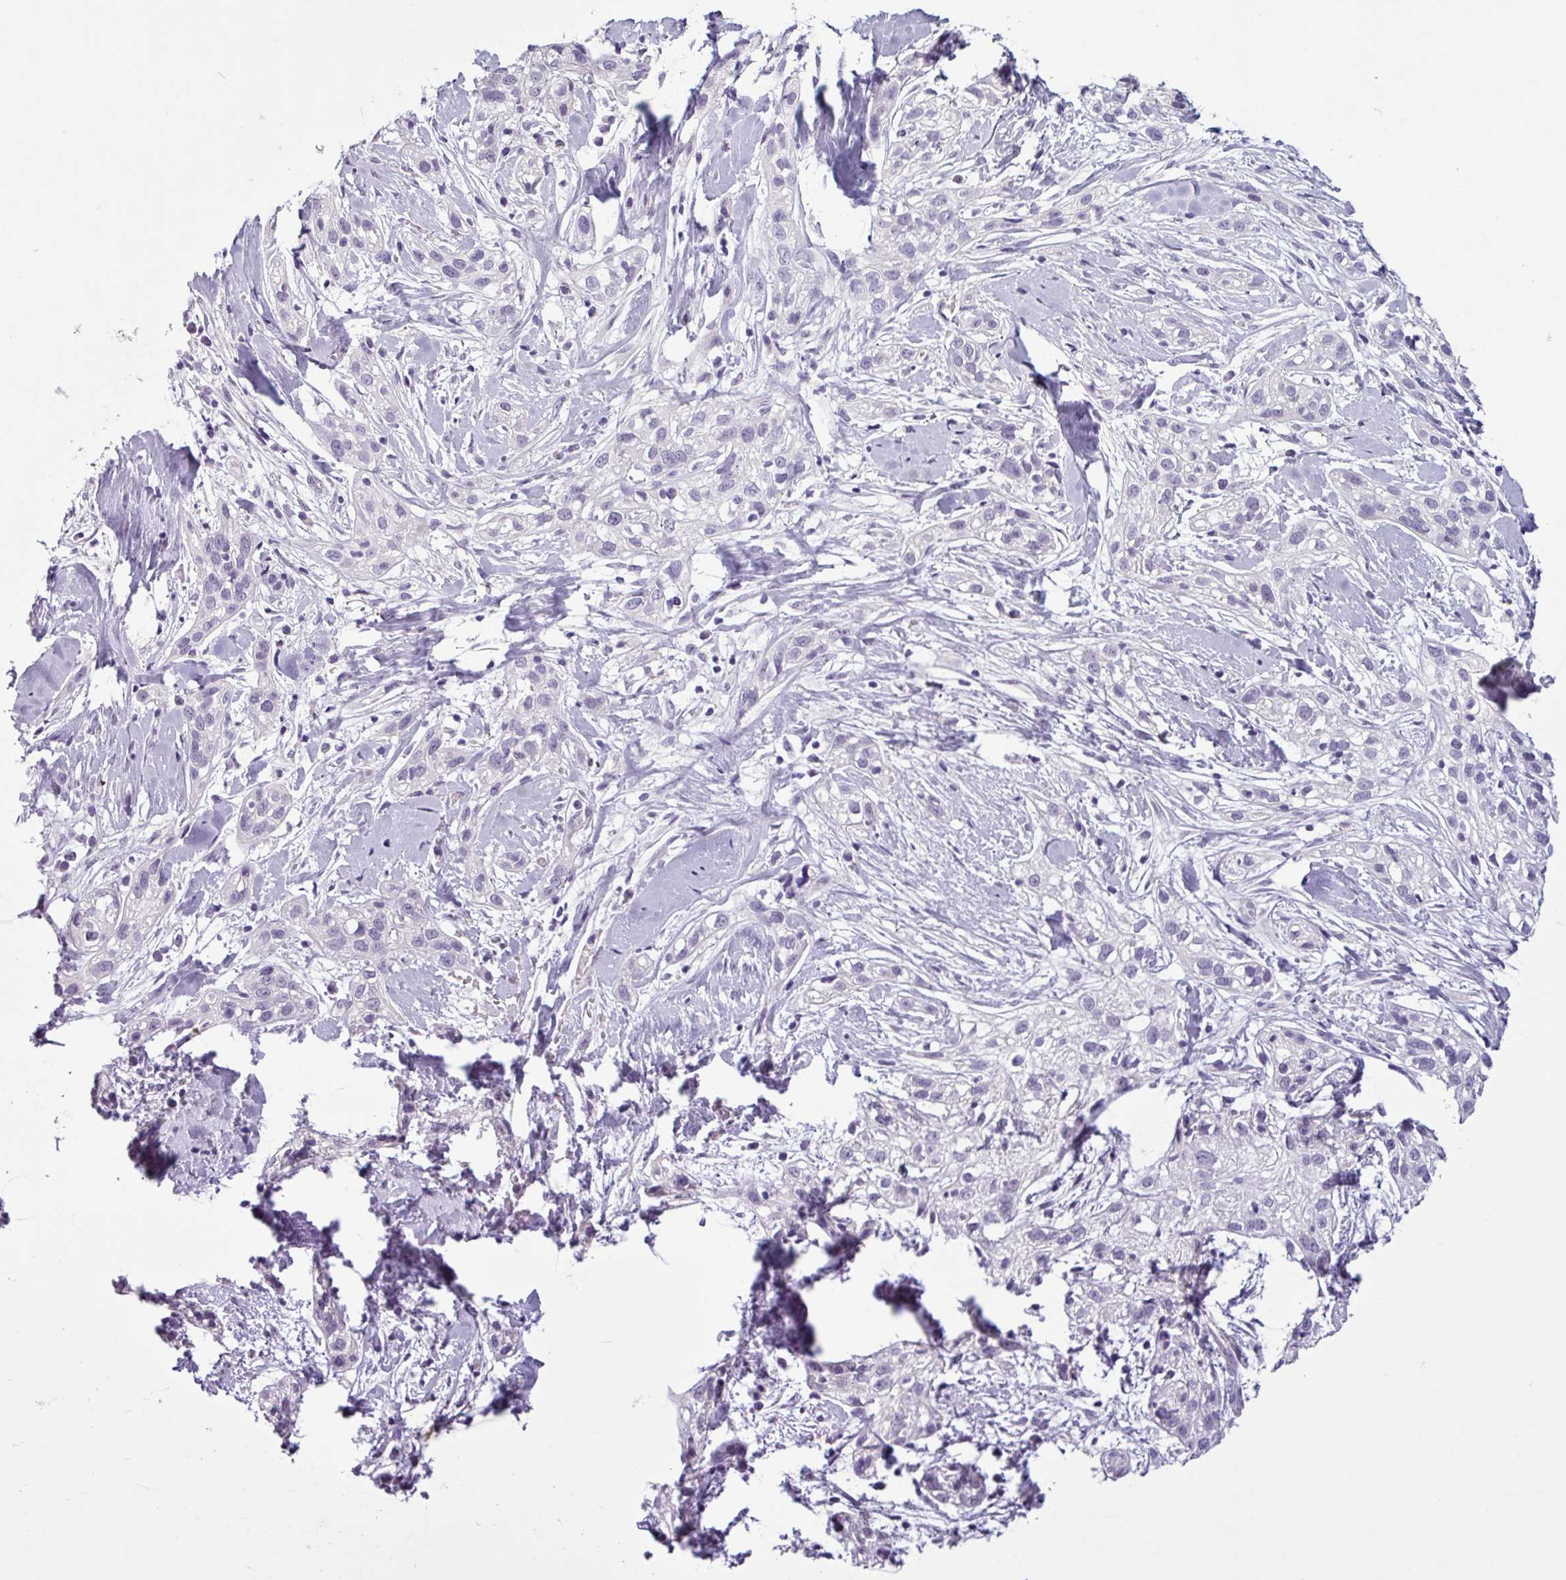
{"staining": {"intensity": "negative", "quantity": "none", "location": "none"}, "tissue": "skin cancer", "cell_type": "Tumor cells", "image_type": "cancer", "snomed": [{"axis": "morphology", "description": "Squamous cell carcinoma, NOS"}, {"axis": "topography", "description": "Skin"}], "caption": "A micrograph of human squamous cell carcinoma (skin) is negative for staining in tumor cells.", "gene": "C9orf24", "patient": {"sex": "male", "age": 82}}